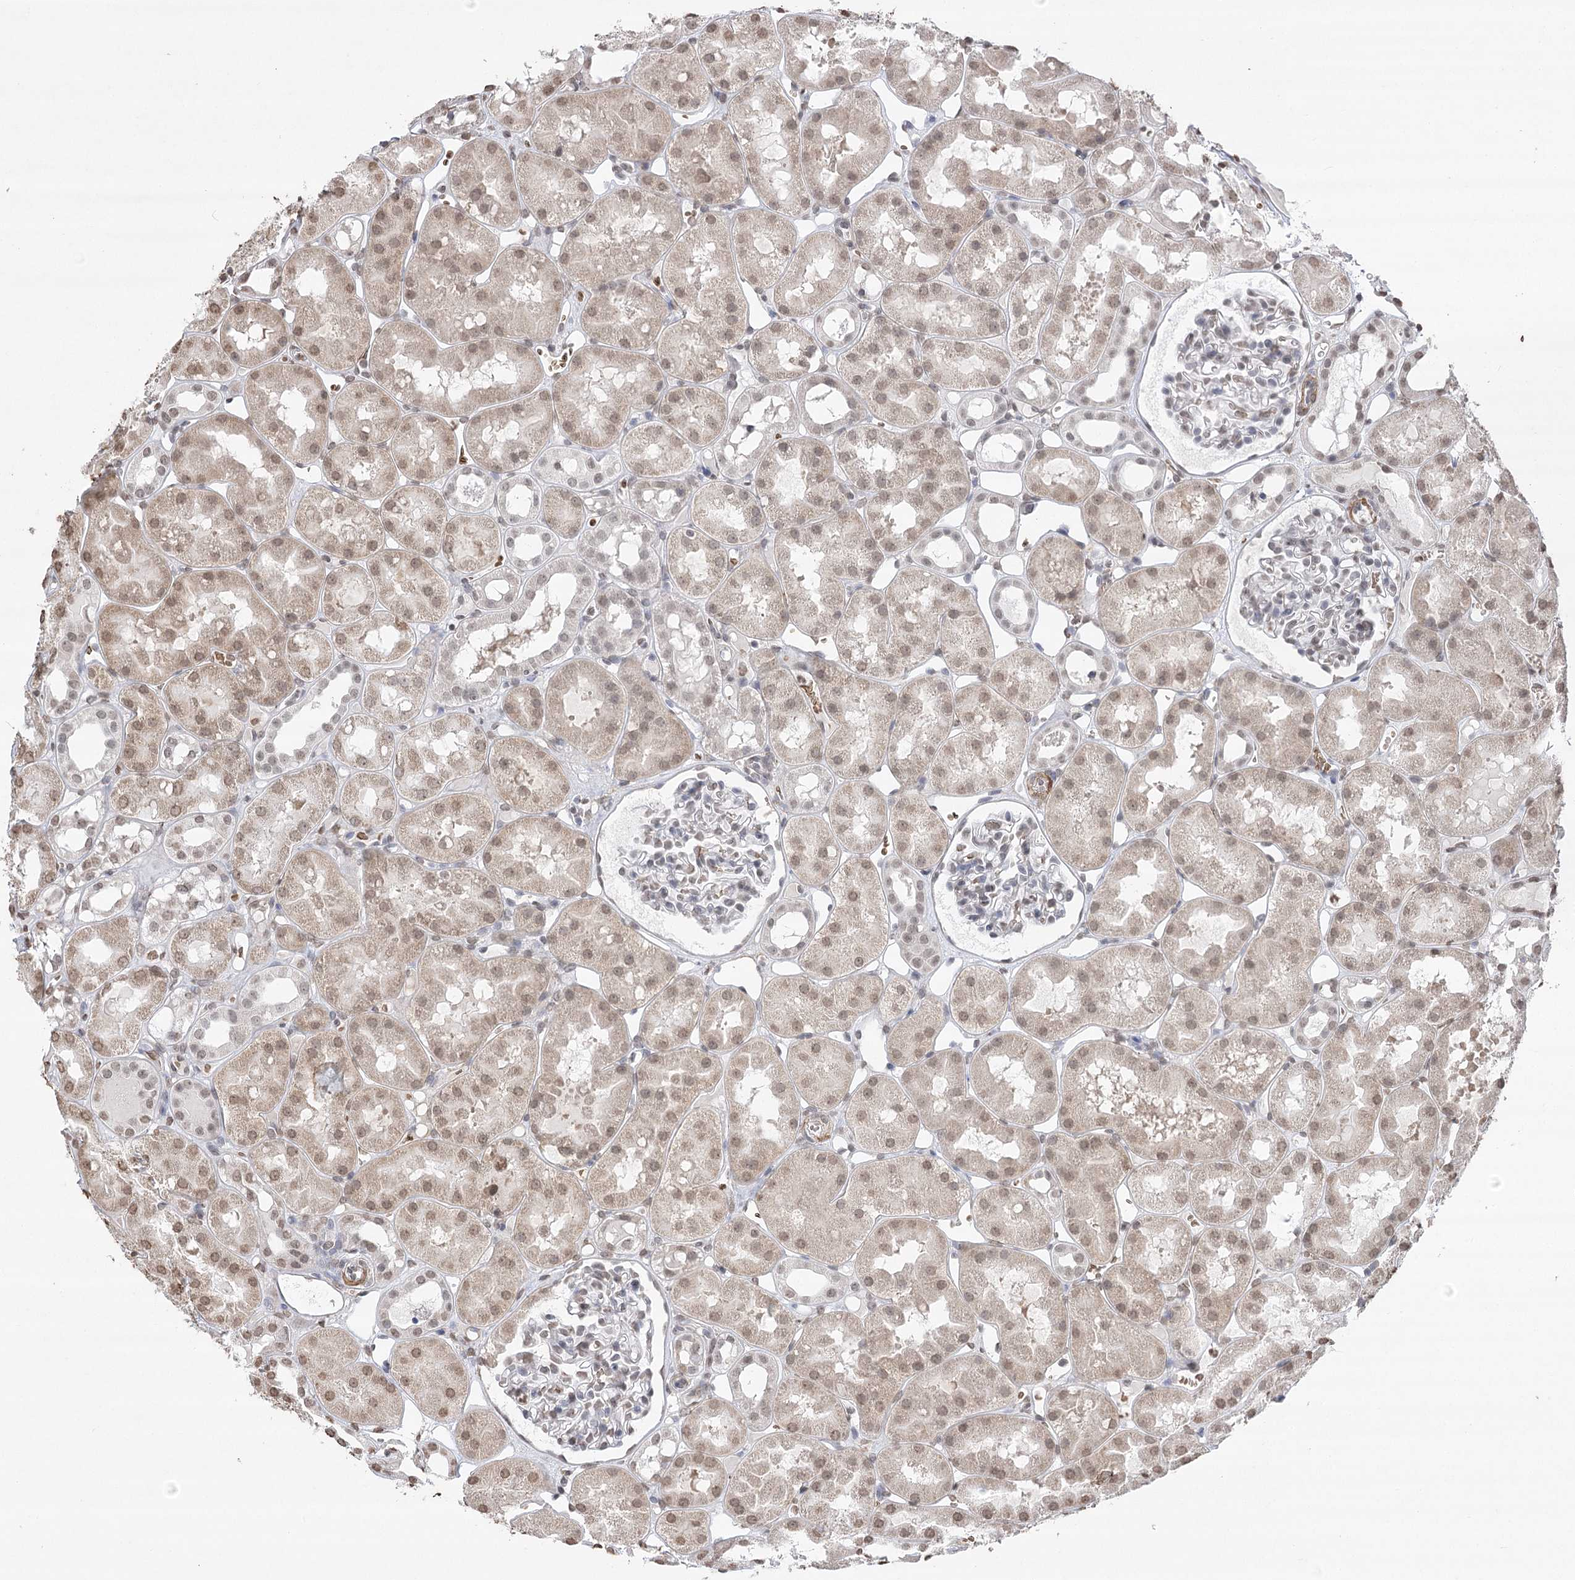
{"staining": {"intensity": "weak", "quantity": "<25%", "location": "nuclear"}, "tissue": "kidney", "cell_type": "Cells in glomeruli", "image_type": "normal", "snomed": [{"axis": "morphology", "description": "Normal tissue, NOS"}, {"axis": "topography", "description": "Kidney"}], "caption": "This is an IHC micrograph of normal human kidney. There is no expression in cells in glomeruli.", "gene": "ENSG00000275740", "patient": {"sex": "male", "age": 16}}